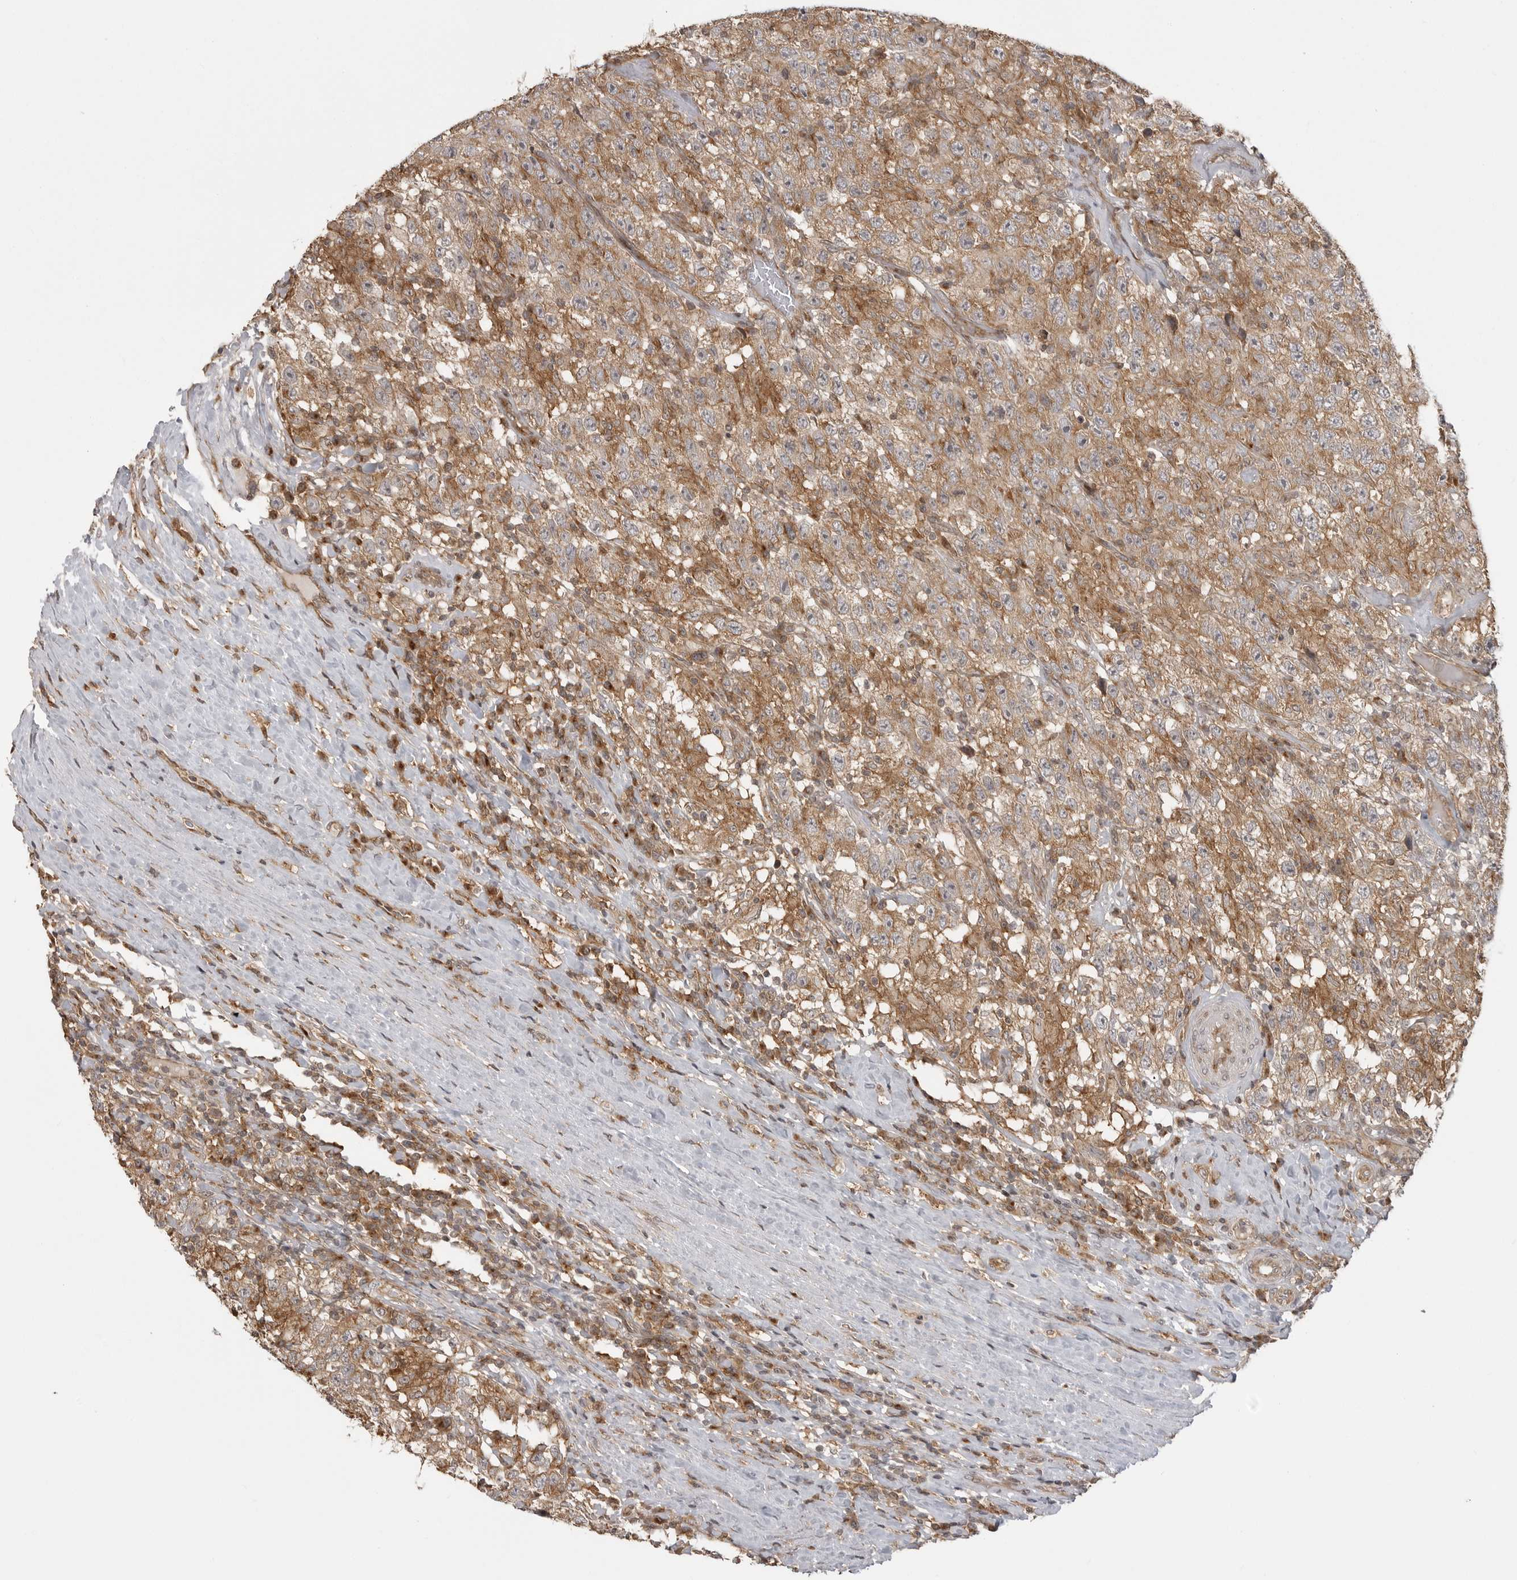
{"staining": {"intensity": "moderate", "quantity": ">75%", "location": "cytoplasmic/membranous"}, "tissue": "testis cancer", "cell_type": "Tumor cells", "image_type": "cancer", "snomed": [{"axis": "morphology", "description": "Seminoma, NOS"}, {"axis": "topography", "description": "Testis"}], "caption": "An immunohistochemistry histopathology image of neoplastic tissue is shown. Protein staining in brown highlights moderate cytoplasmic/membranous positivity in testis cancer (seminoma) within tumor cells.", "gene": "FAT3", "patient": {"sex": "male", "age": 41}}